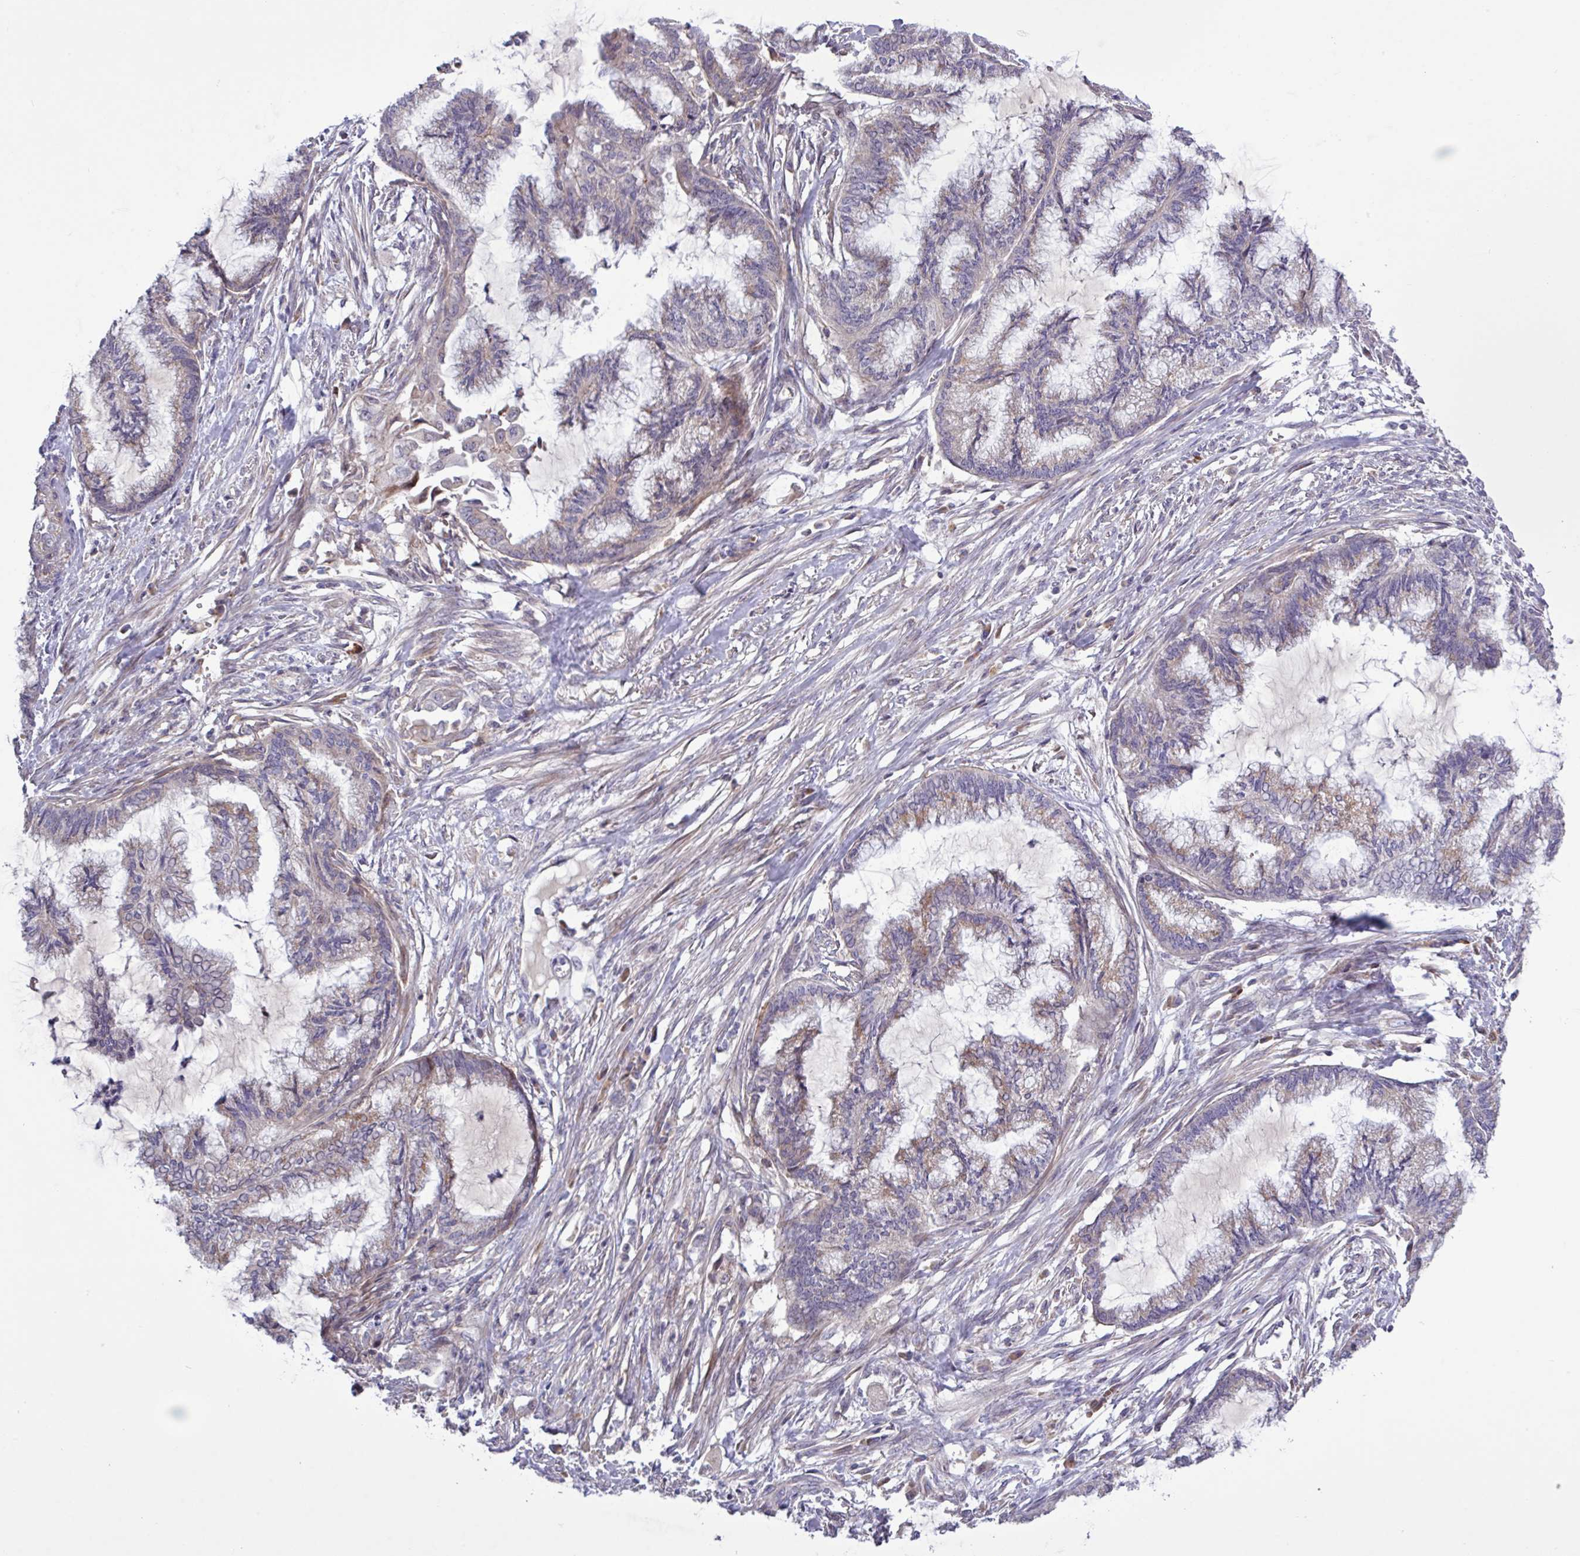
{"staining": {"intensity": "weak", "quantity": "25%-75%", "location": "cytoplasmic/membranous"}, "tissue": "endometrial cancer", "cell_type": "Tumor cells", "image_type": "cancer", "snomed": [{"axis": "morphology", "description": "Adenocarcinoma, NOS"}, {"axis": "topography", "description": "Endometrium"}], "caption": "The image shows immunohistochemical staining of endometrial adenocarcinoma. There is weak cytoplasmic/membranous staining is identified in about 25%-75% of tumor cells. The staining was performed using DAB to visualize the protein expression in brown, while the nuclei were stained in blue with hematoxylin (Magnification: 20x).", "gene": "TNFSF12", "patient": {"sex": "female", "age": 86}}